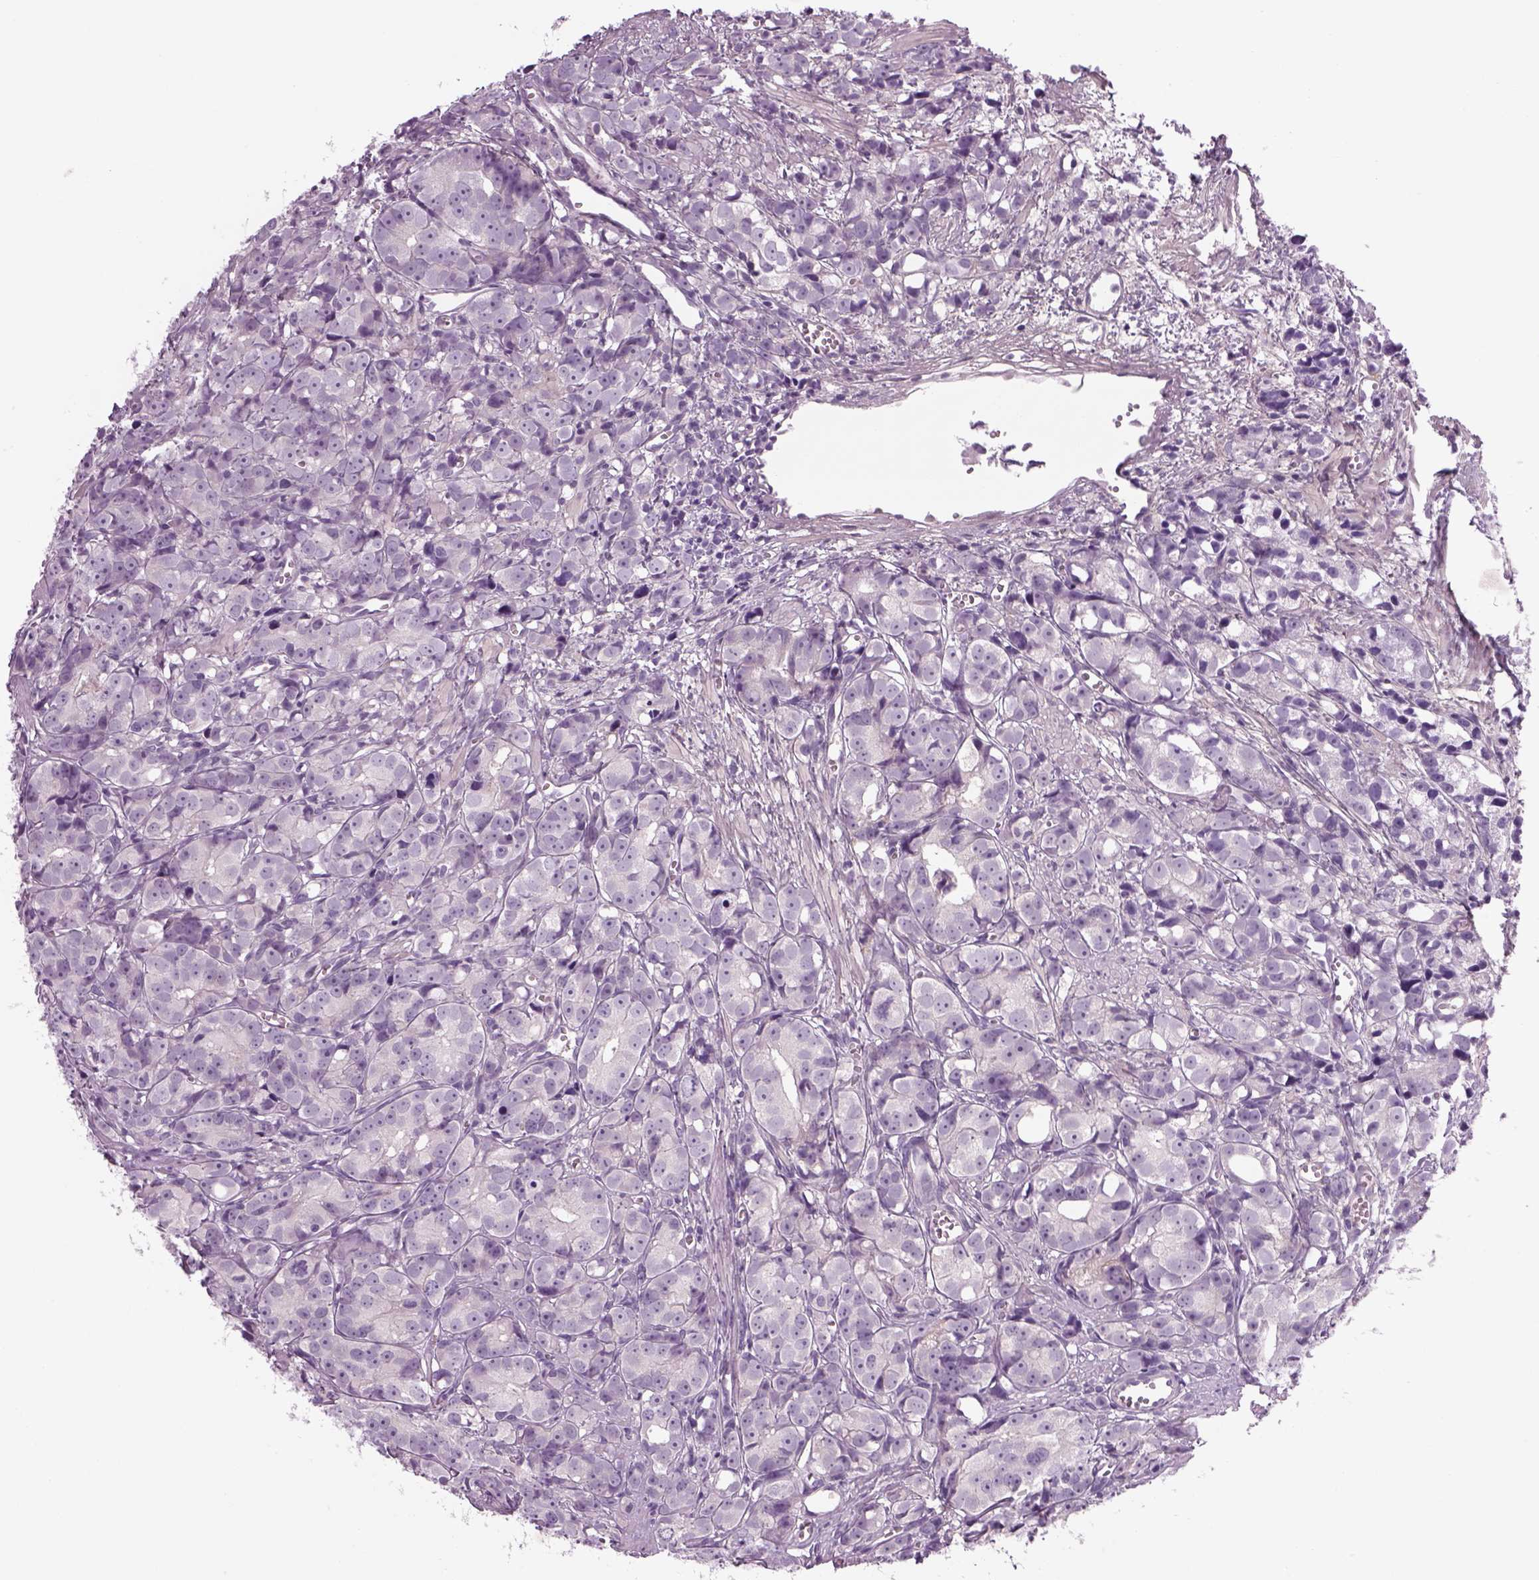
{"staining": {"intensity": "negative", "quantity": "none", "location": "none"}, "tissue": "prostate cancer", "cell_type": "Tumor cells", "image_type": "cancer", "snomed": [{"axis": "morphology", "description": "Adenocarcinoma, High grade"}, {"axis": "topography", "description": "Prostate"}], "caption": "Immunohistochemistry micrograph of prostate cancer (adenocarcinoma (high-grade)) stained for a protein (brown), which shows no positivity in tumor cells.", "gene": "MDH1B", "patient": {"sex": "male", "age": 77}}